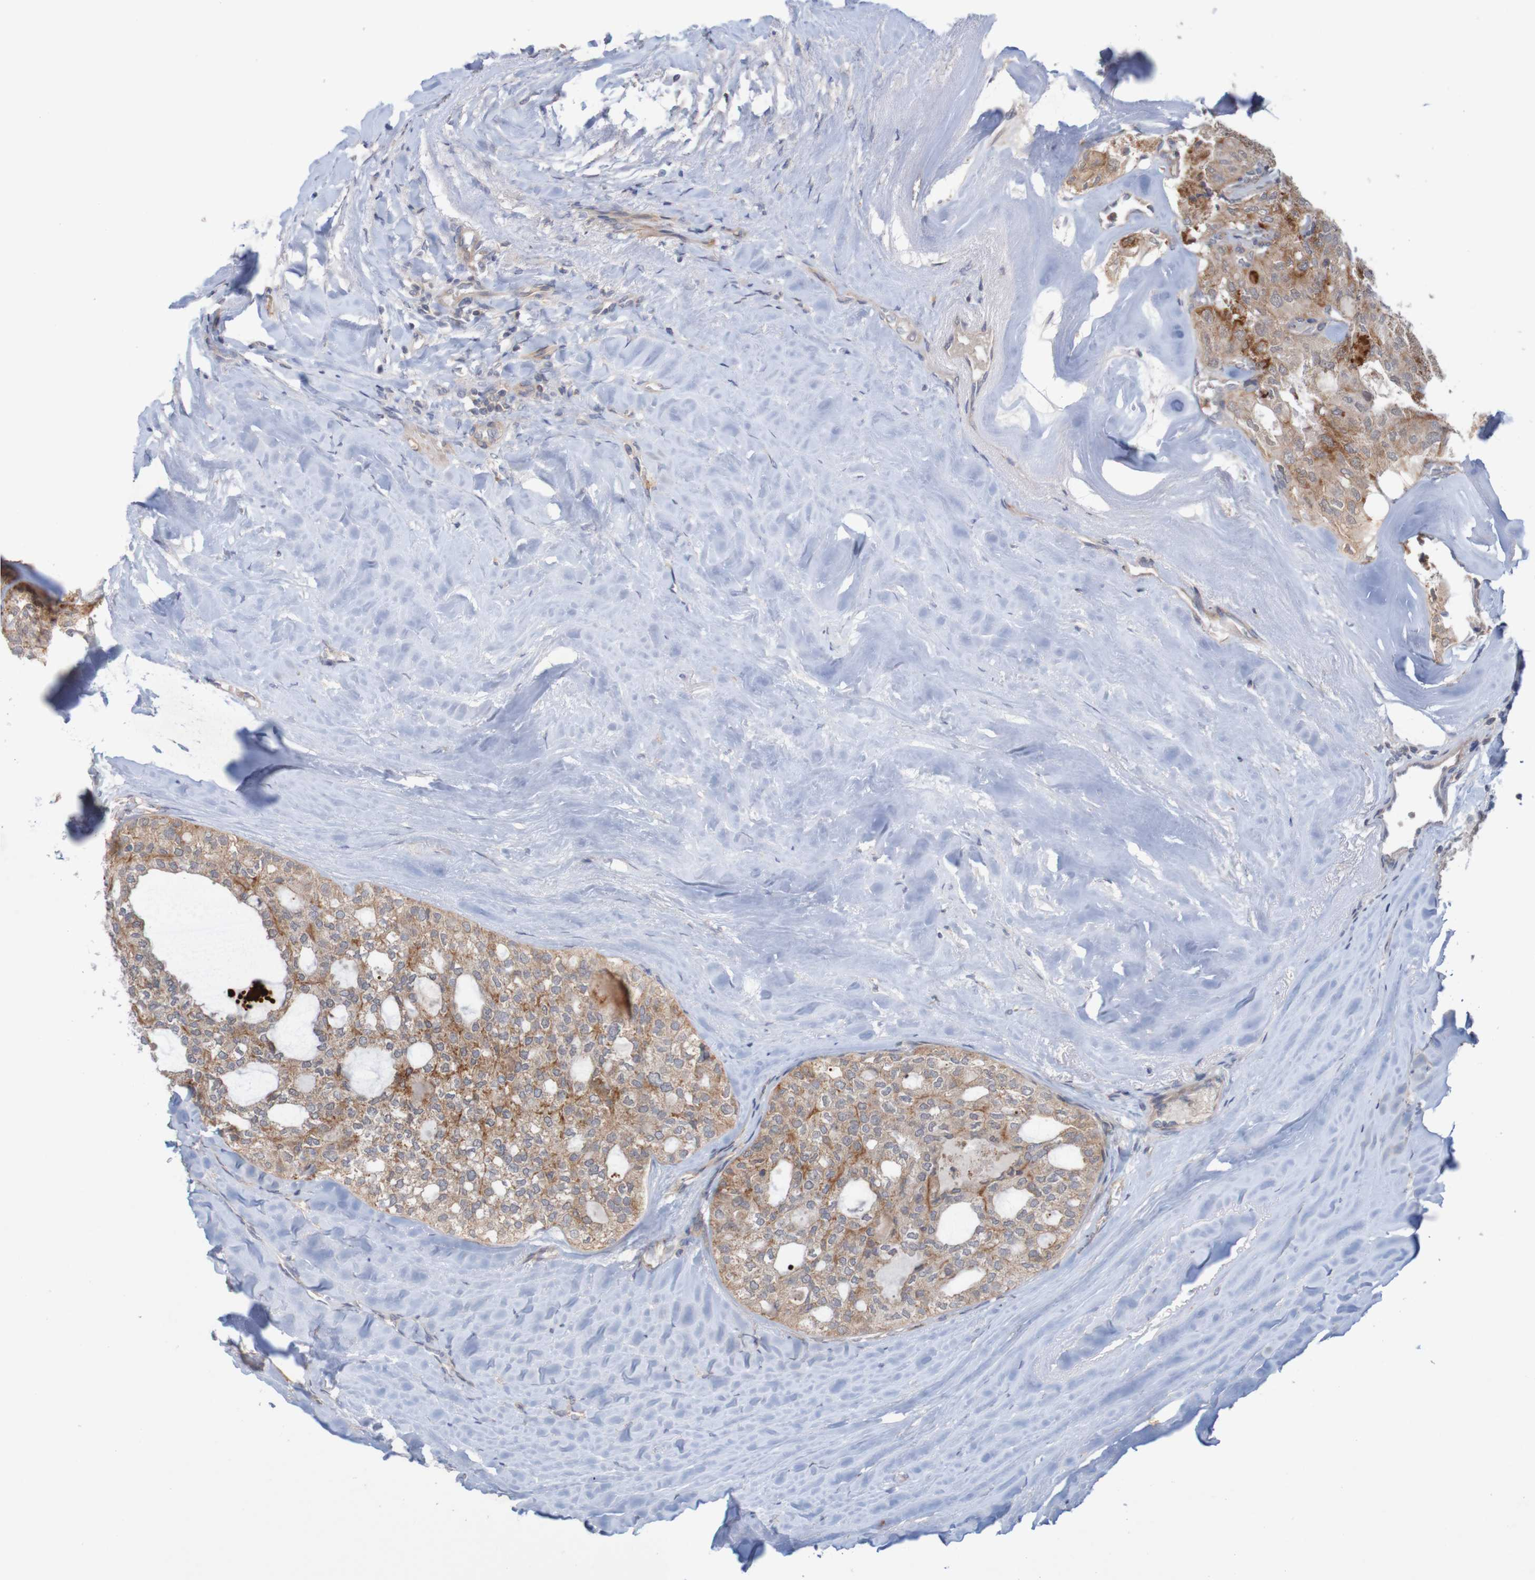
{"staining": {"intensity": "moderate", "quantity": ">75%", "location": "cytoplasmic/membranous"}, "tissue": "thyroid cancer", "cell_type": "Tumor cells", "image_type": "cancer", "snomed": [{"axis": "morphology", "description": "Follicular adenoma carcinoma, NOS"}, {"axis": "topography", "description": "Thyroid gland"}], "caption": "Immunohistochemistry micrograph of neoplastic tissue: thyroid cancer stained using immunohistochemistry (IHC) displays medium levels of moderate protein expression localized specifically in the cytoplasmic/membranous of tumor cells, appearing as a cytoplasmic/membranous brown color.", "gene": "NAV2", "patient": {"sex": "male", "age": 75}}